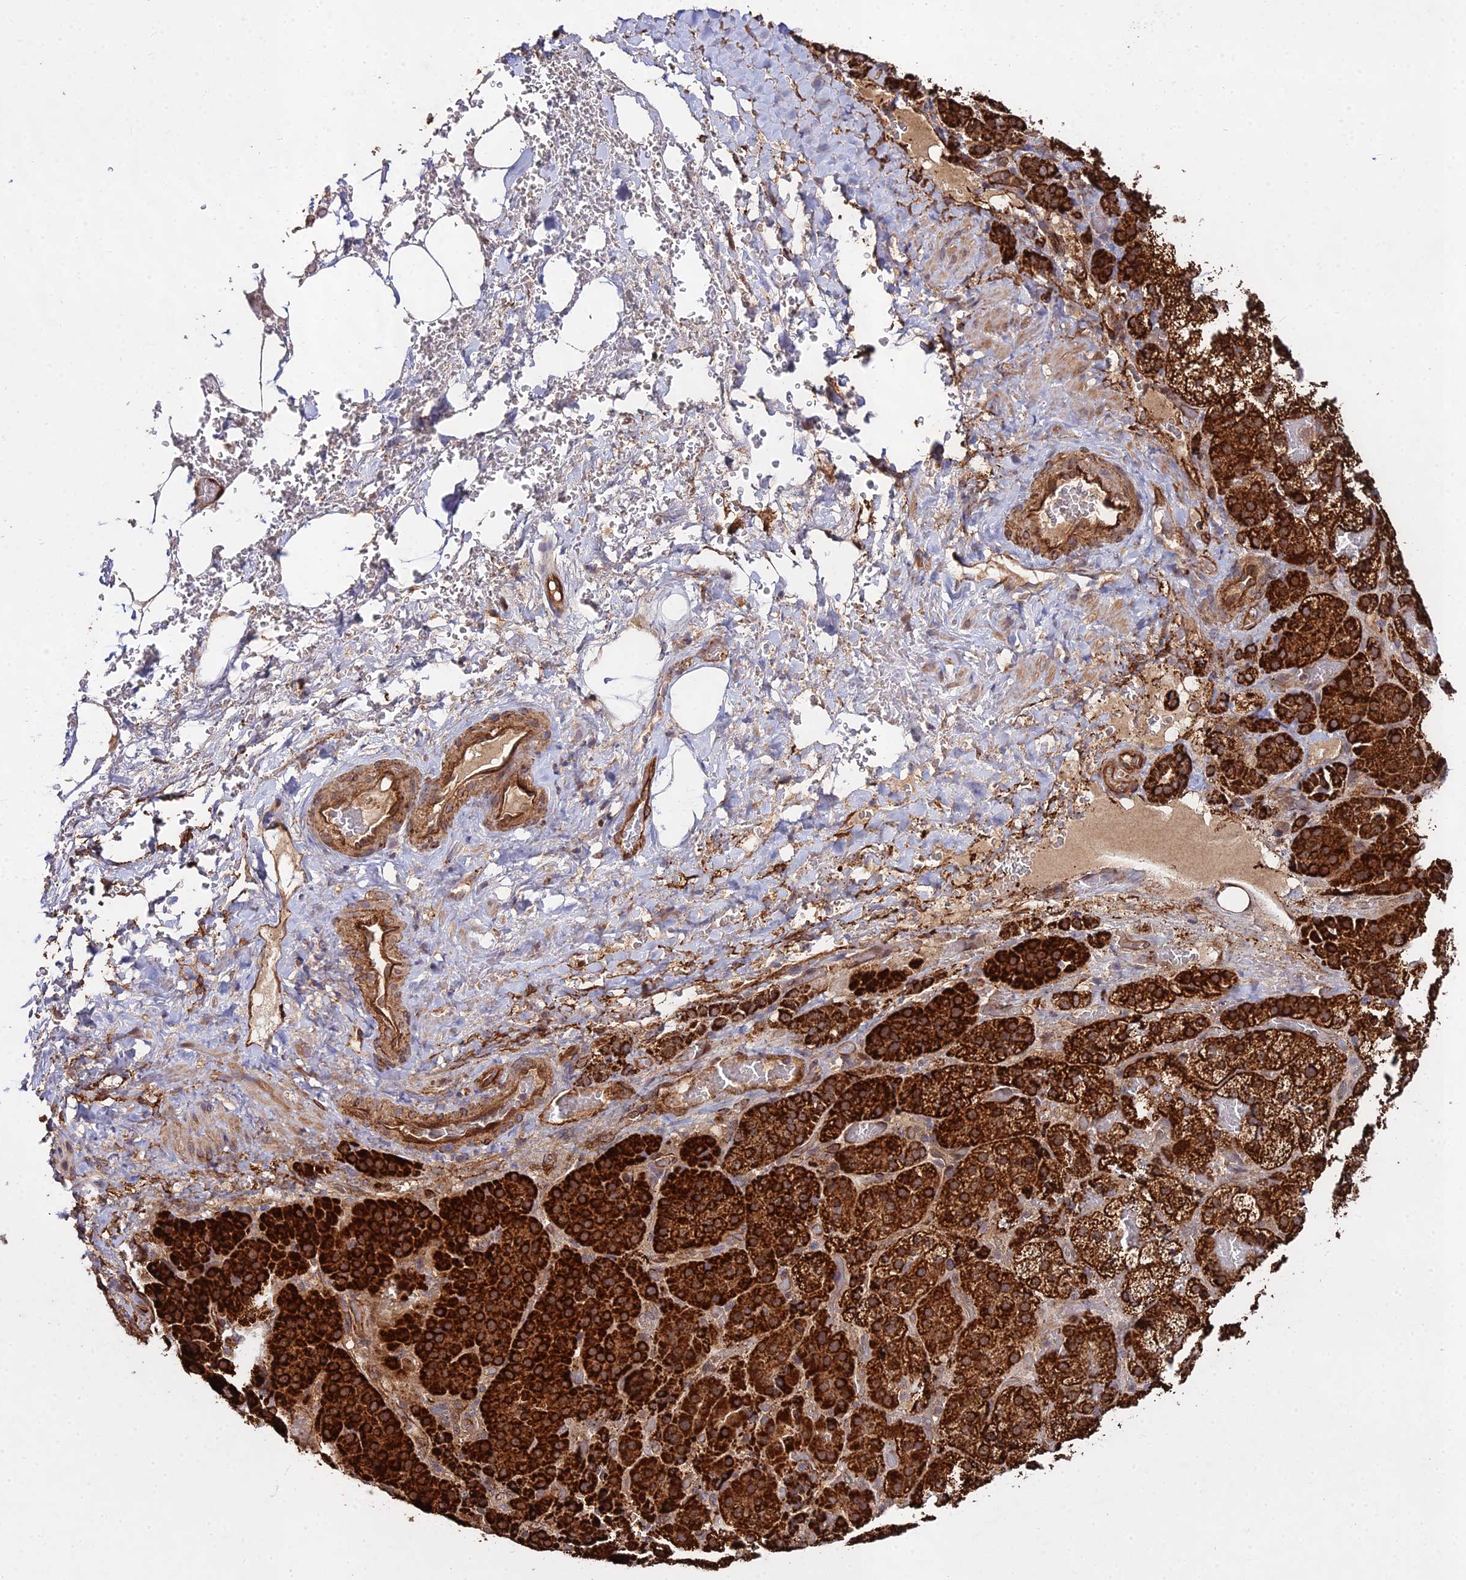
{"staining": {"intensity": "strong", "quantity": ">75%", "location": "cytoplasmic/membranous"}, "tissue": "adrenal gland", "cell_type": "Glandular cells", "image_type": "normal", "snomed": [{"axis": "morphology", "description": "Normal tissue, NOS"}, {"axis": "topography", "description": "Adrenal gland"}], "caption": "IHC of unremarkable human adrenal gland exhibits high levels of strong cytoplasmic/membranous expression in approximately >75% of glandular cells.", "gene": "GRTP1", "patient": {"sex": "male", "age": 57}}